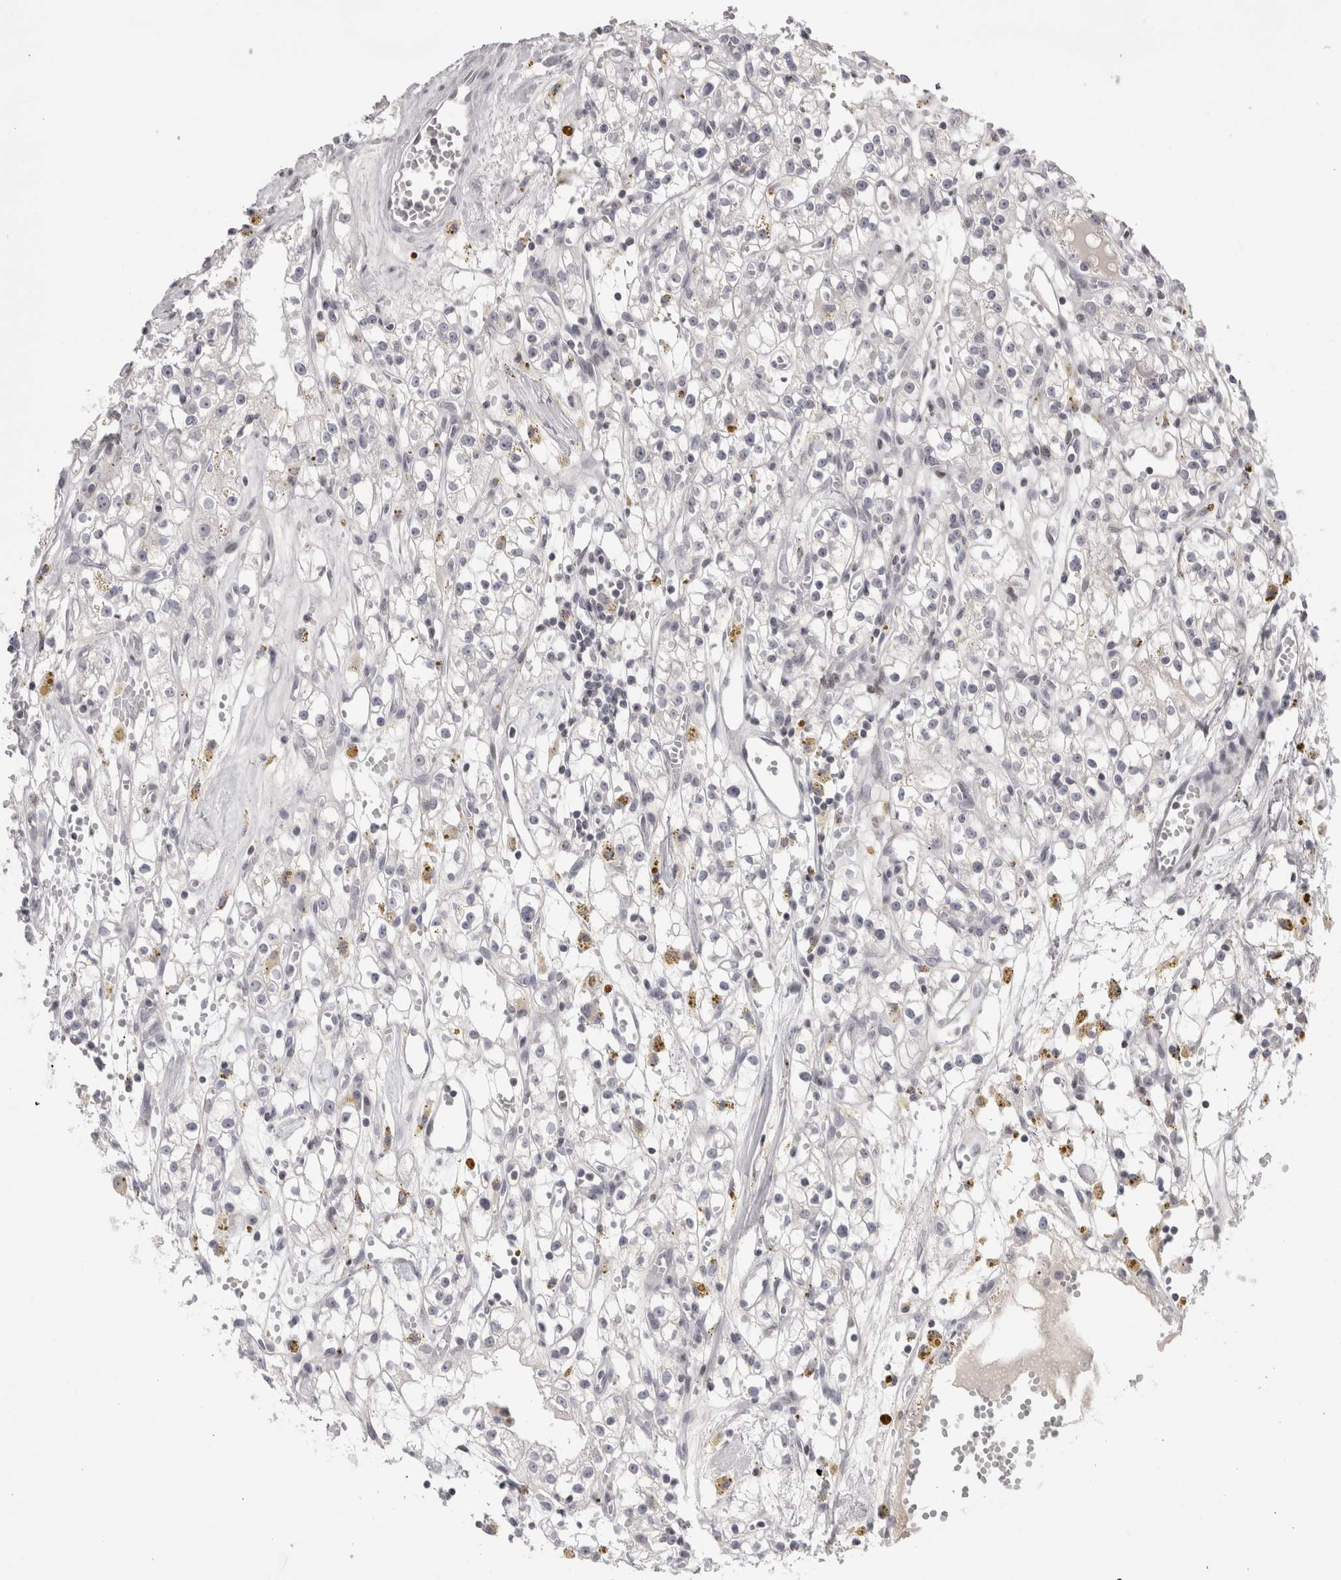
{"staining": {"intensity": "negative", "quantity": "none", "location": "none"}, "tissue": "renal cancer", "cell_type": "Tumor cells", "image_type": "cancer", "snomed": [{"axis": "morphology", "description": "Adenocarcinoma, NOS"}, {"axis": "topography", "description": "Kidney"}], "caption": "Image shows no significant protein staining in tumor cells of renal cancer (adenocarcinoma).", "gene": "FNDC8", "patient": {"sex": "male", "age": 56}}